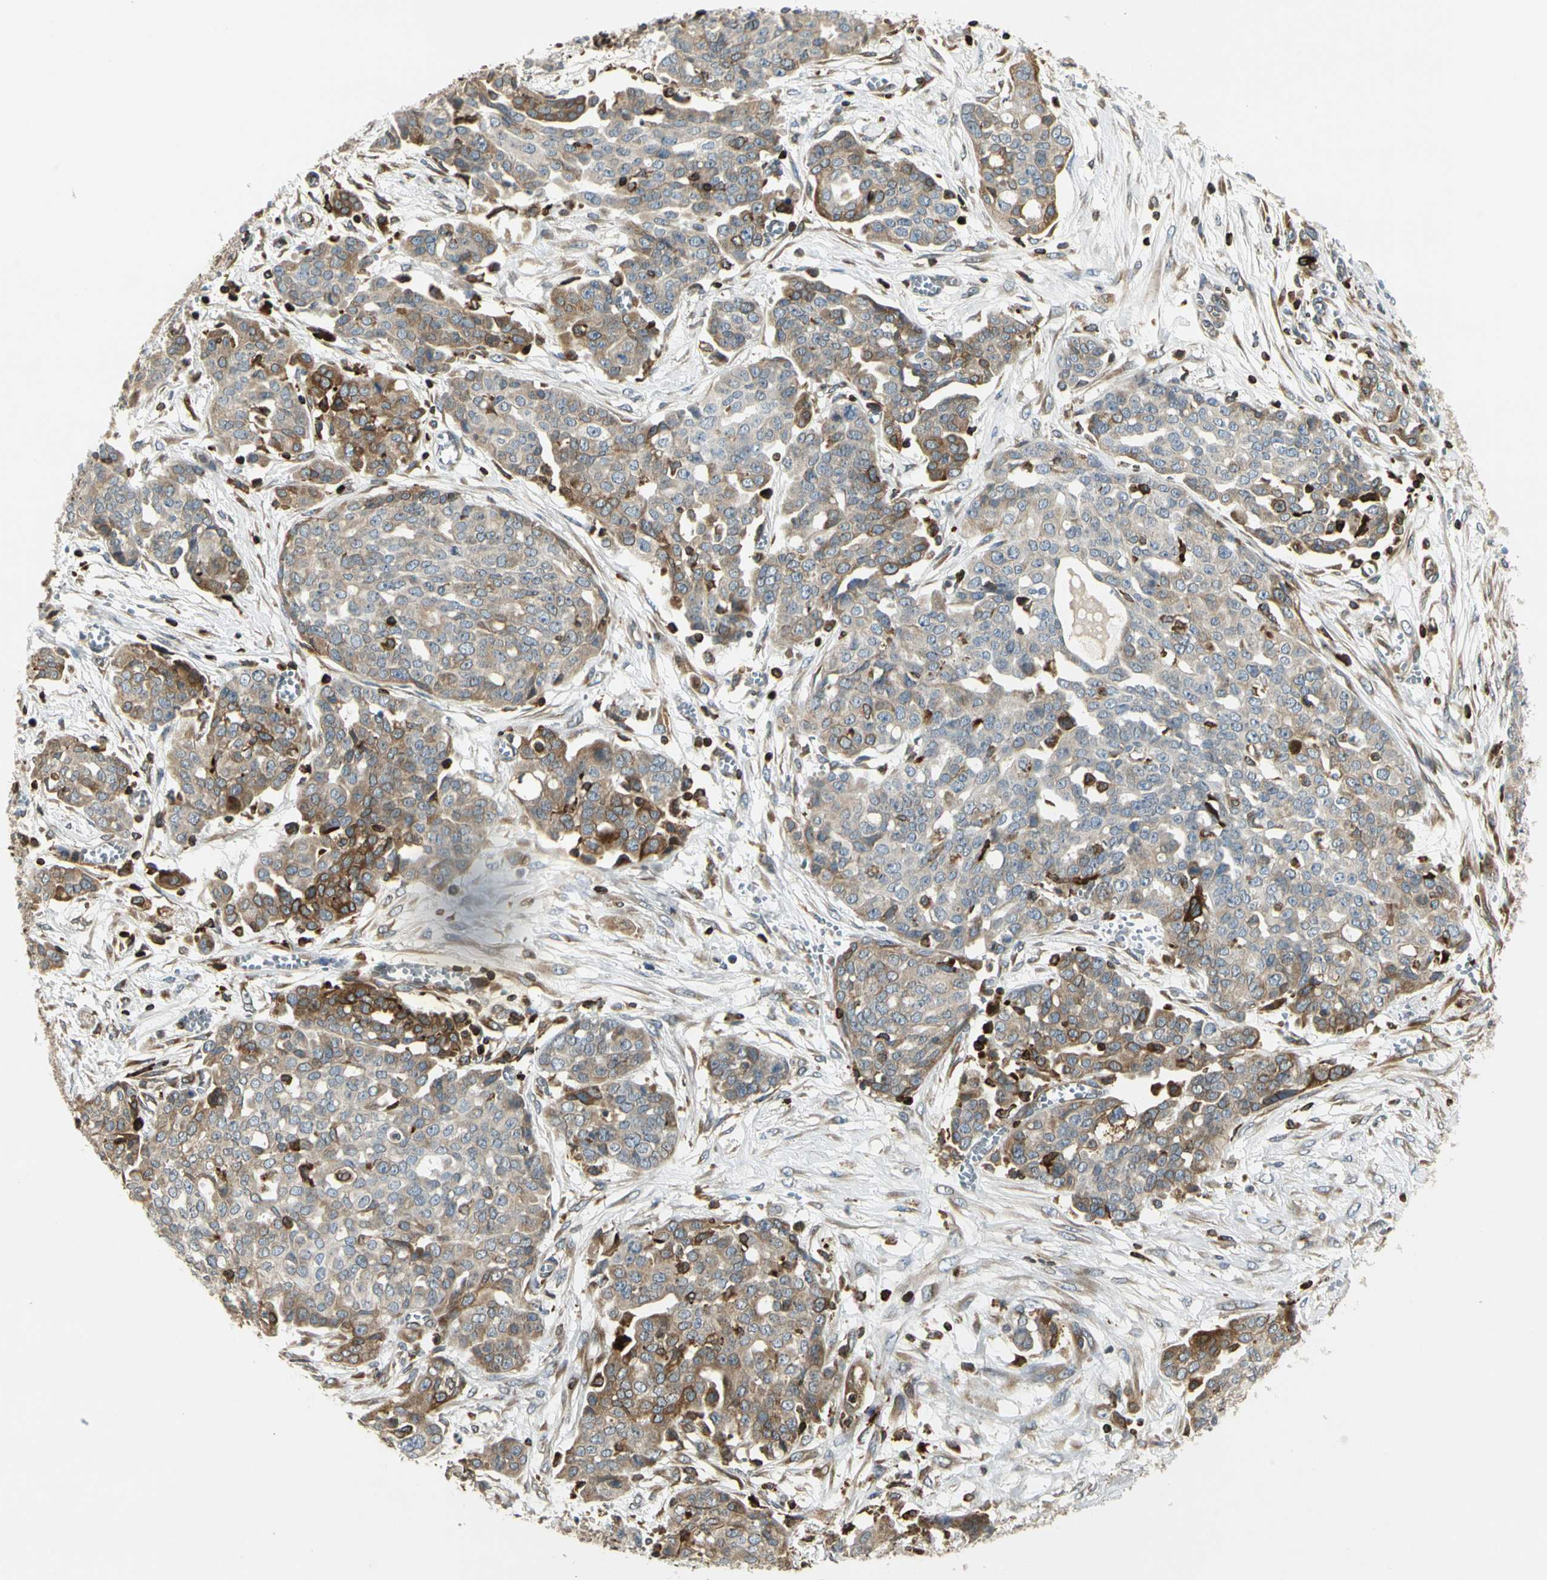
{"staining": {"intensity": "moderate", "quantity": ">75%", "location": "cytoplasmic/membranous"}, "tissue": "ovarian cancer", "cell_type": "Tumor cells", "image_type": "cancer", "snomed": [{"axis": "morphology", "description": "Cystadenocarcinoma, serous, NOS"}, {"axis": "topography", "description": "Soft tissue"}, {"axis": "topography", "description": "Ovary"}], "caption": "A micrograph of serous cystadenocarcinoma (ovarian) stained for a protein exhibits moderate cytoplasmic/membranous brown staining in tumor cells. Nuclei are stained in blue.", "gene": "TAPBP", "patient": {"sex": "female", "age": 57}}